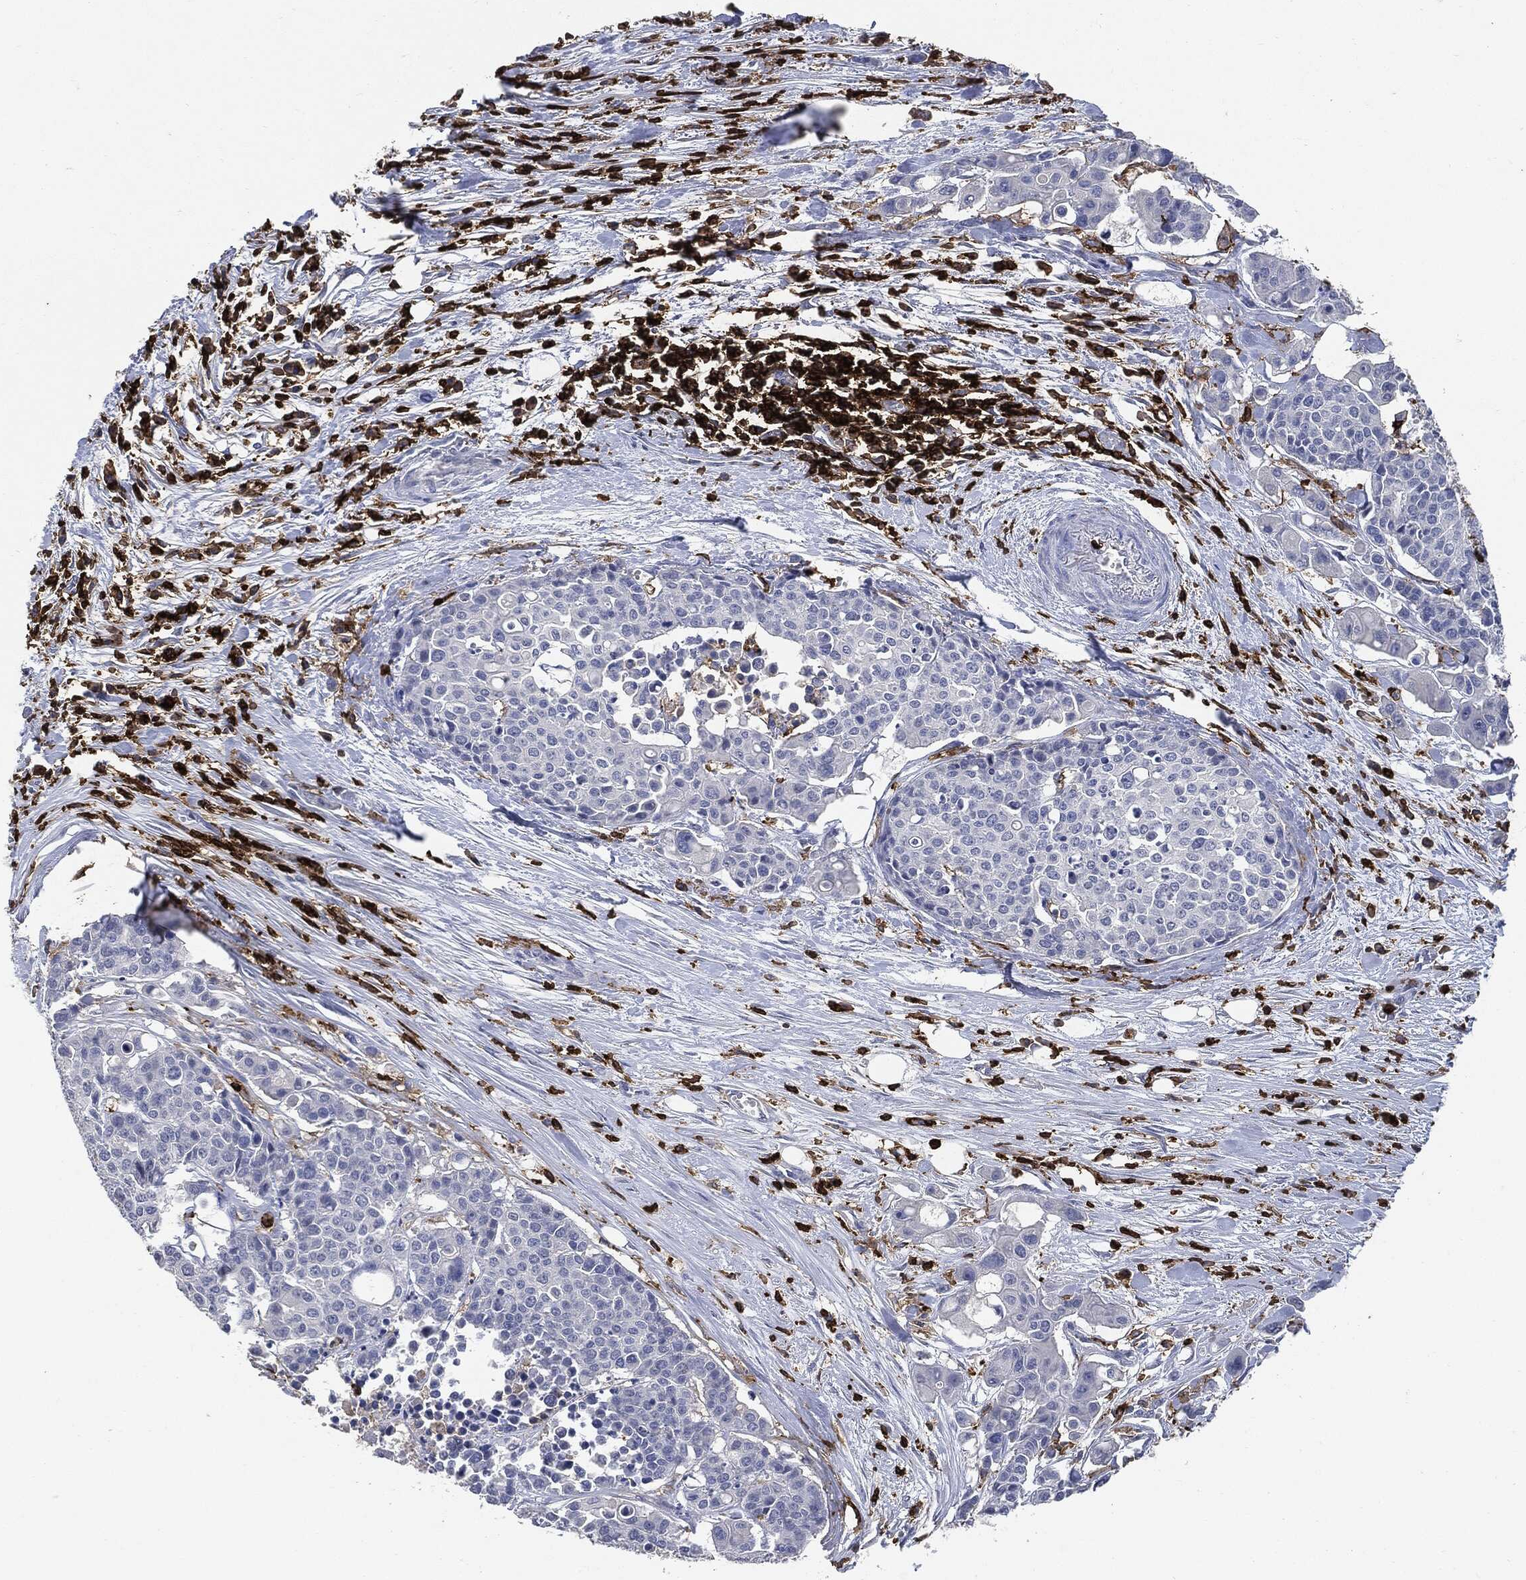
{"staining": {"intensity": "negative", "quantity": "none", "location": "none"}, "tissue": "carcinoid", "cell_type": "Tumor cells", "image_type": "cancer", "snomed": [{"axis": "morphology", "description": "Carcinoid, malignant, NOS"}, {"axis": "topography", "description": "Colon"}], "caption": "This is an IHC histopathology image of human carcinoid (malignant). There is no positivity in tumor cells.", "gene": "PTPRC", "patient": {"sex": "male", "age": 81}}